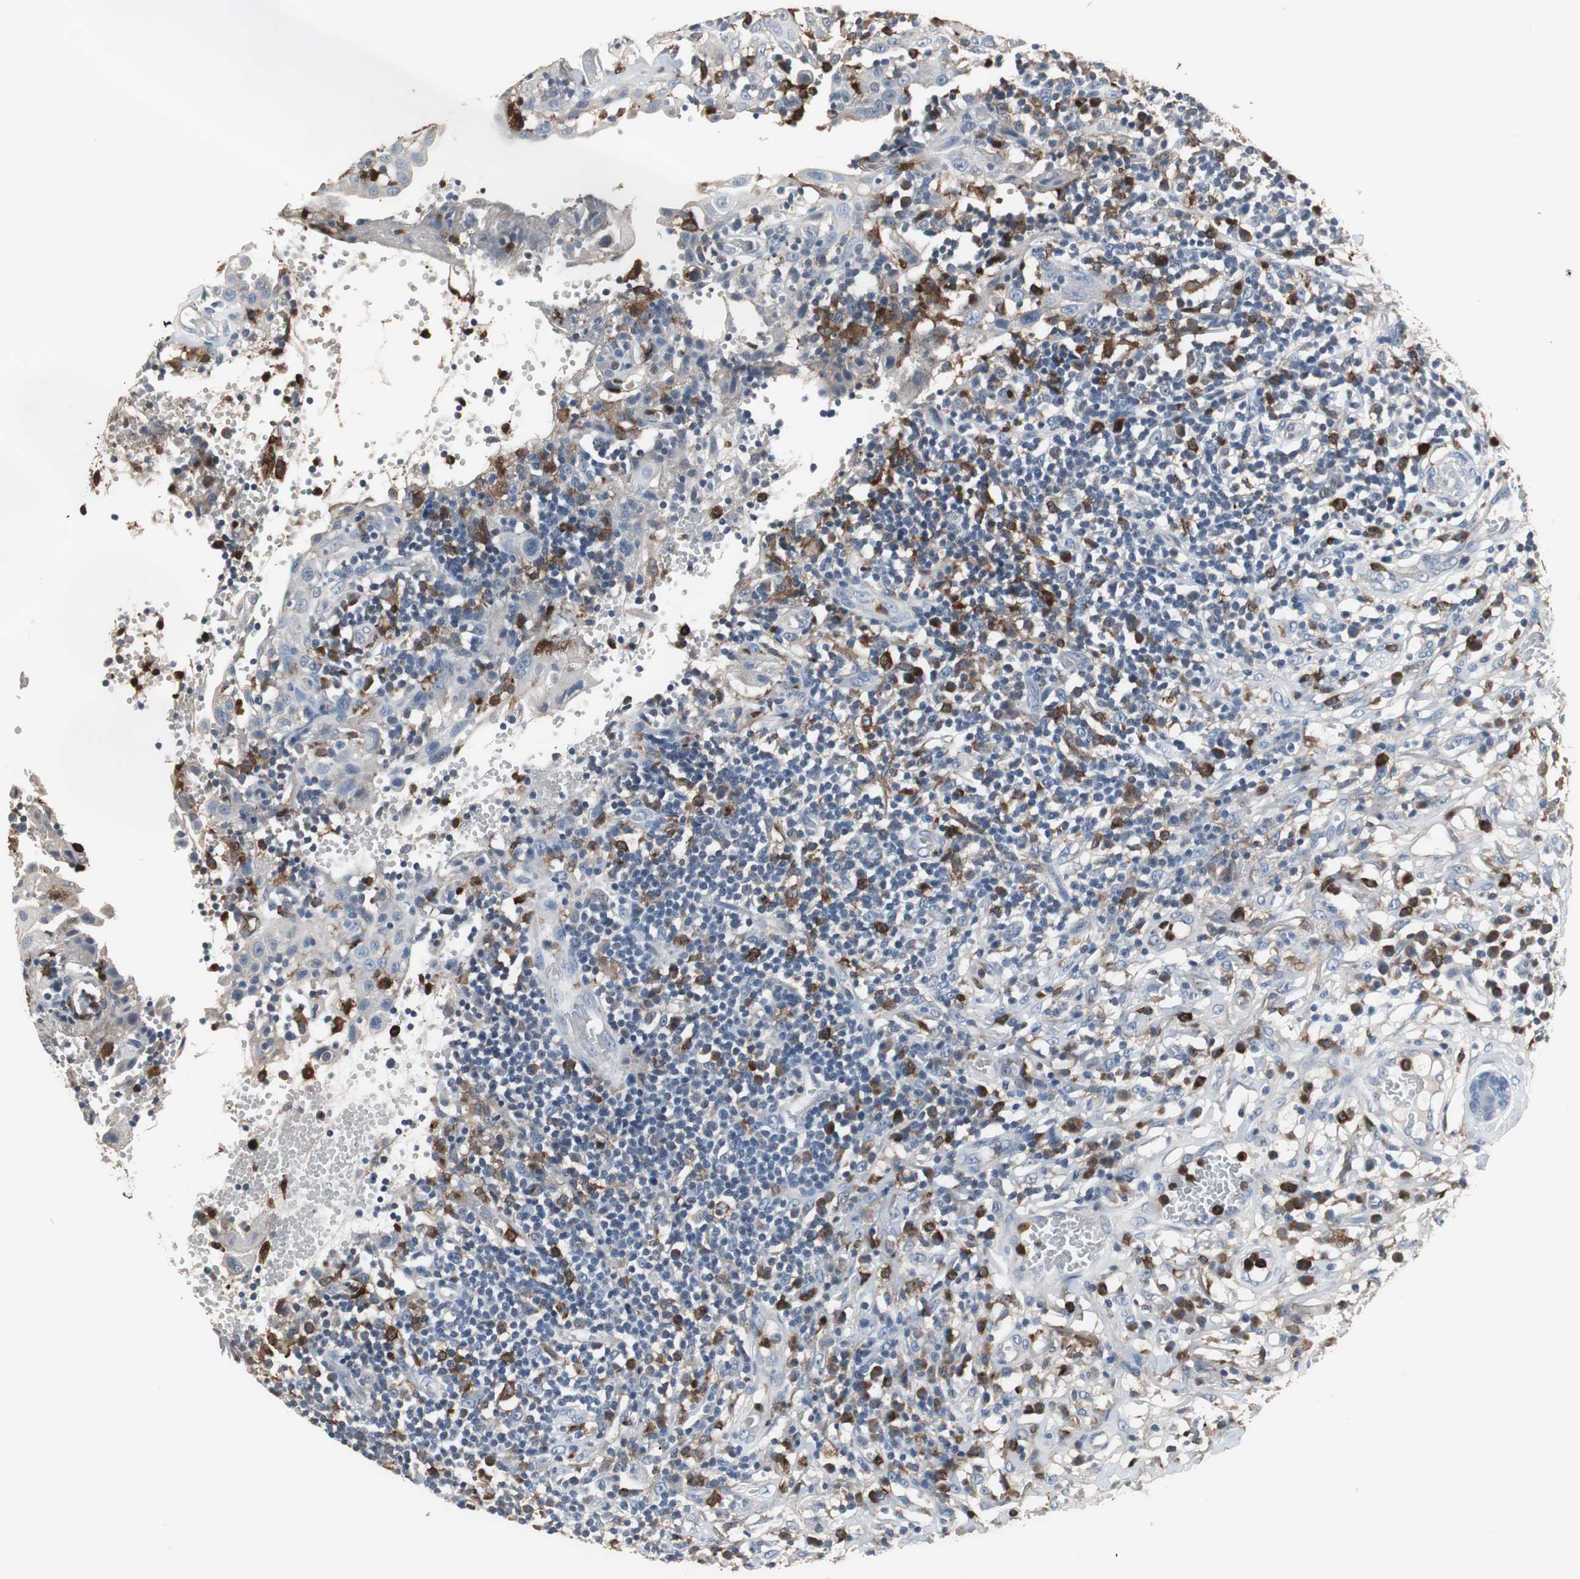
{"staining": {"intensity": "negative", "quantity": "none", "location": "none"}, "tissue": "thyroid cancer", "cell_type": "Tumor cells", "image_type": "cancer", "snomed": [{"axis": "morphology", "description": "Carcinoma, NOS"}, {"axis": "topography", "description": "Thyroid gland"}], "caption": "This image is of thyroid cancer stained with immunohistochemistry (IHC) to label a protein in brown with the nuclei are counter-stained blue. There is no positivity in tumor cells.", "gene": "NCF2", "patient": {"sex": "female", "age": 77}}